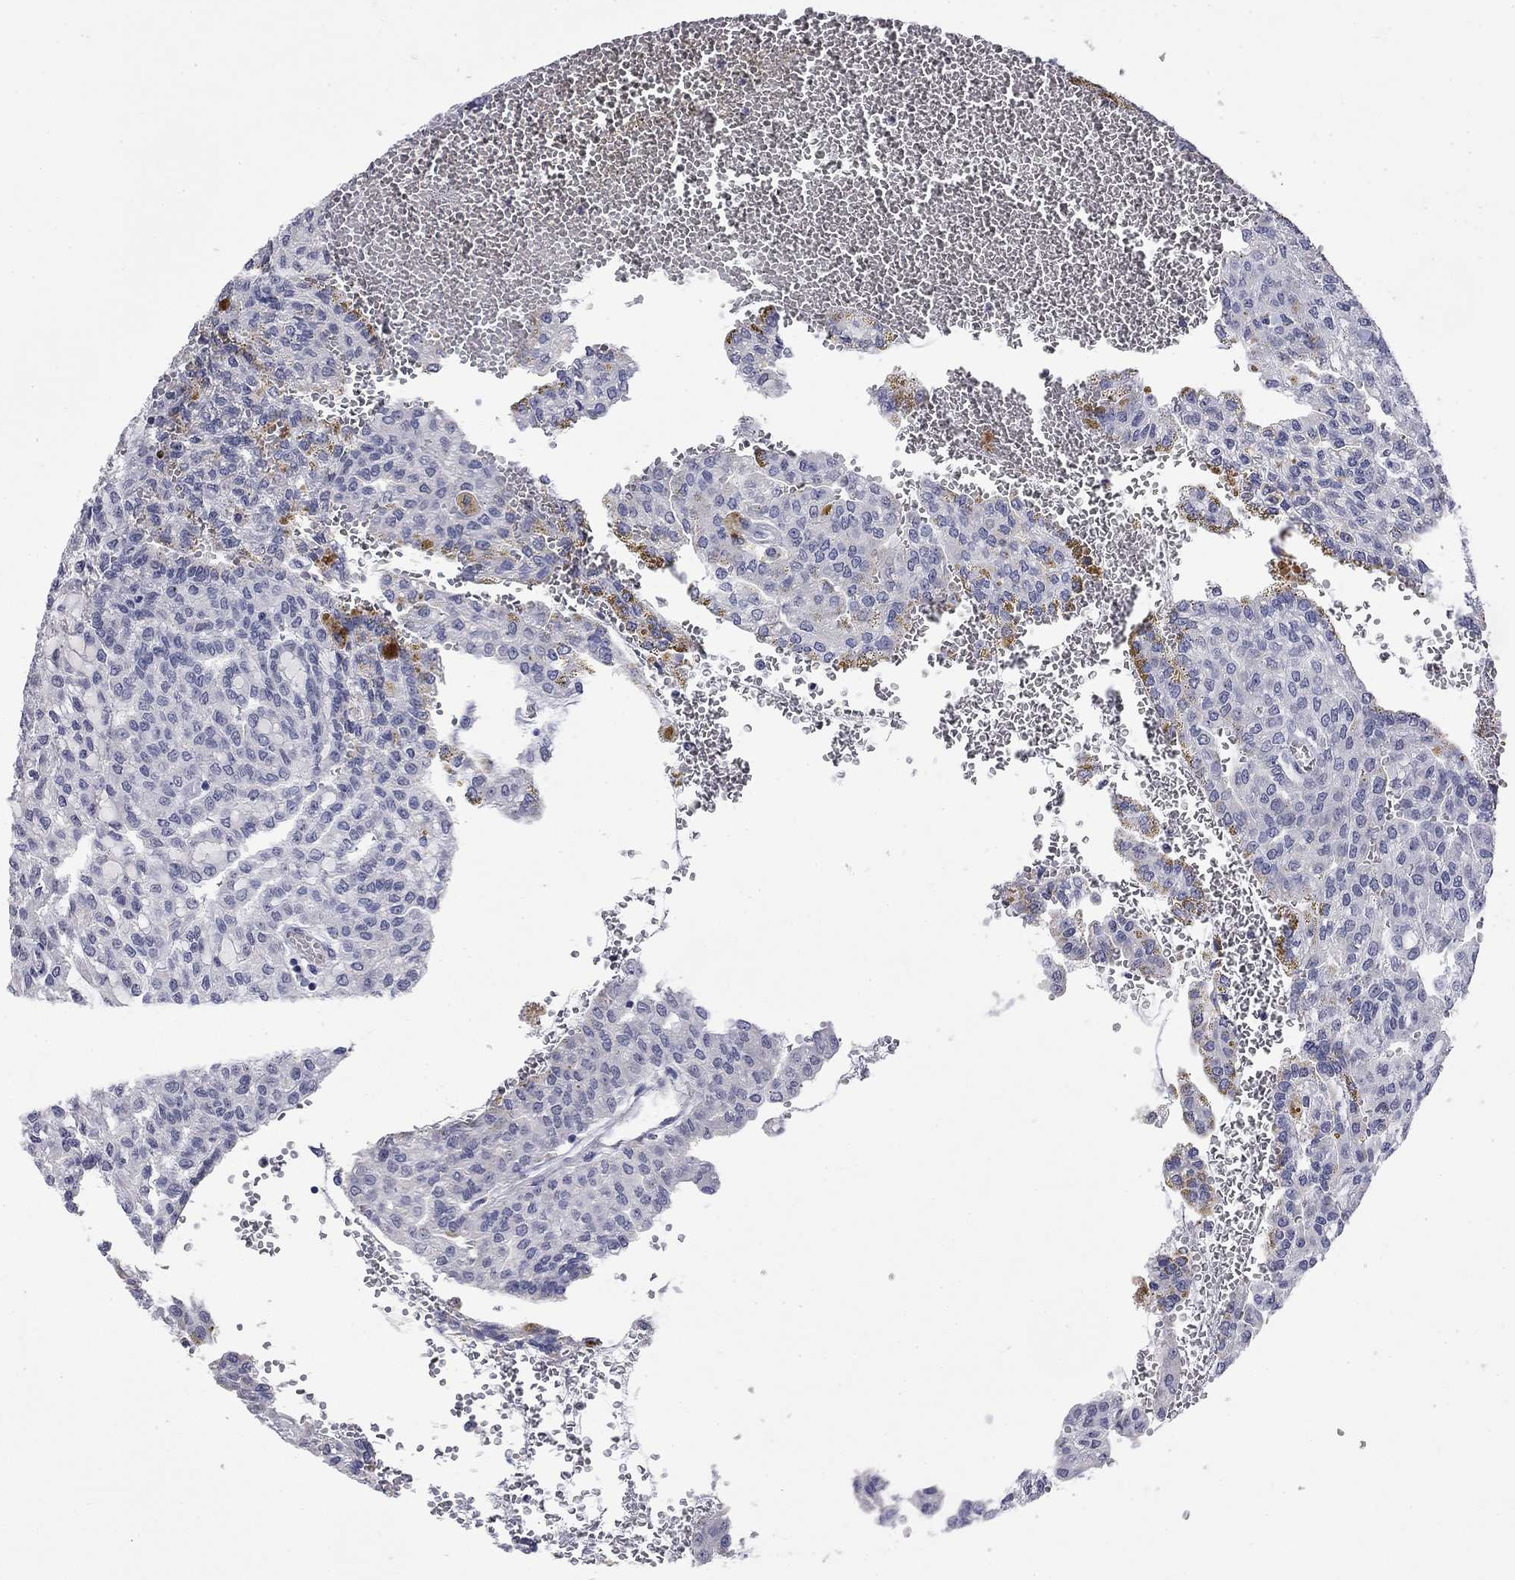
{"staining": {"intensity": "negative", "quantity": "none", "location": "none"}, "tissue": "renal cancer", "cell_type": "Tumor cells", "image_type": "cancer", "snomed": [{"axis": "morphology", "description": "Adenocarcinoma, NOS"}, {"axis": "topography", "description": "Kidney"}], "caption": "Immunohistochemistry (IHC) of renal cancer (adenocarcinoma) reveals no staining in tumor cells.", "gene": "SLC51A", "patient": {"sex": "male", "age": 63}}